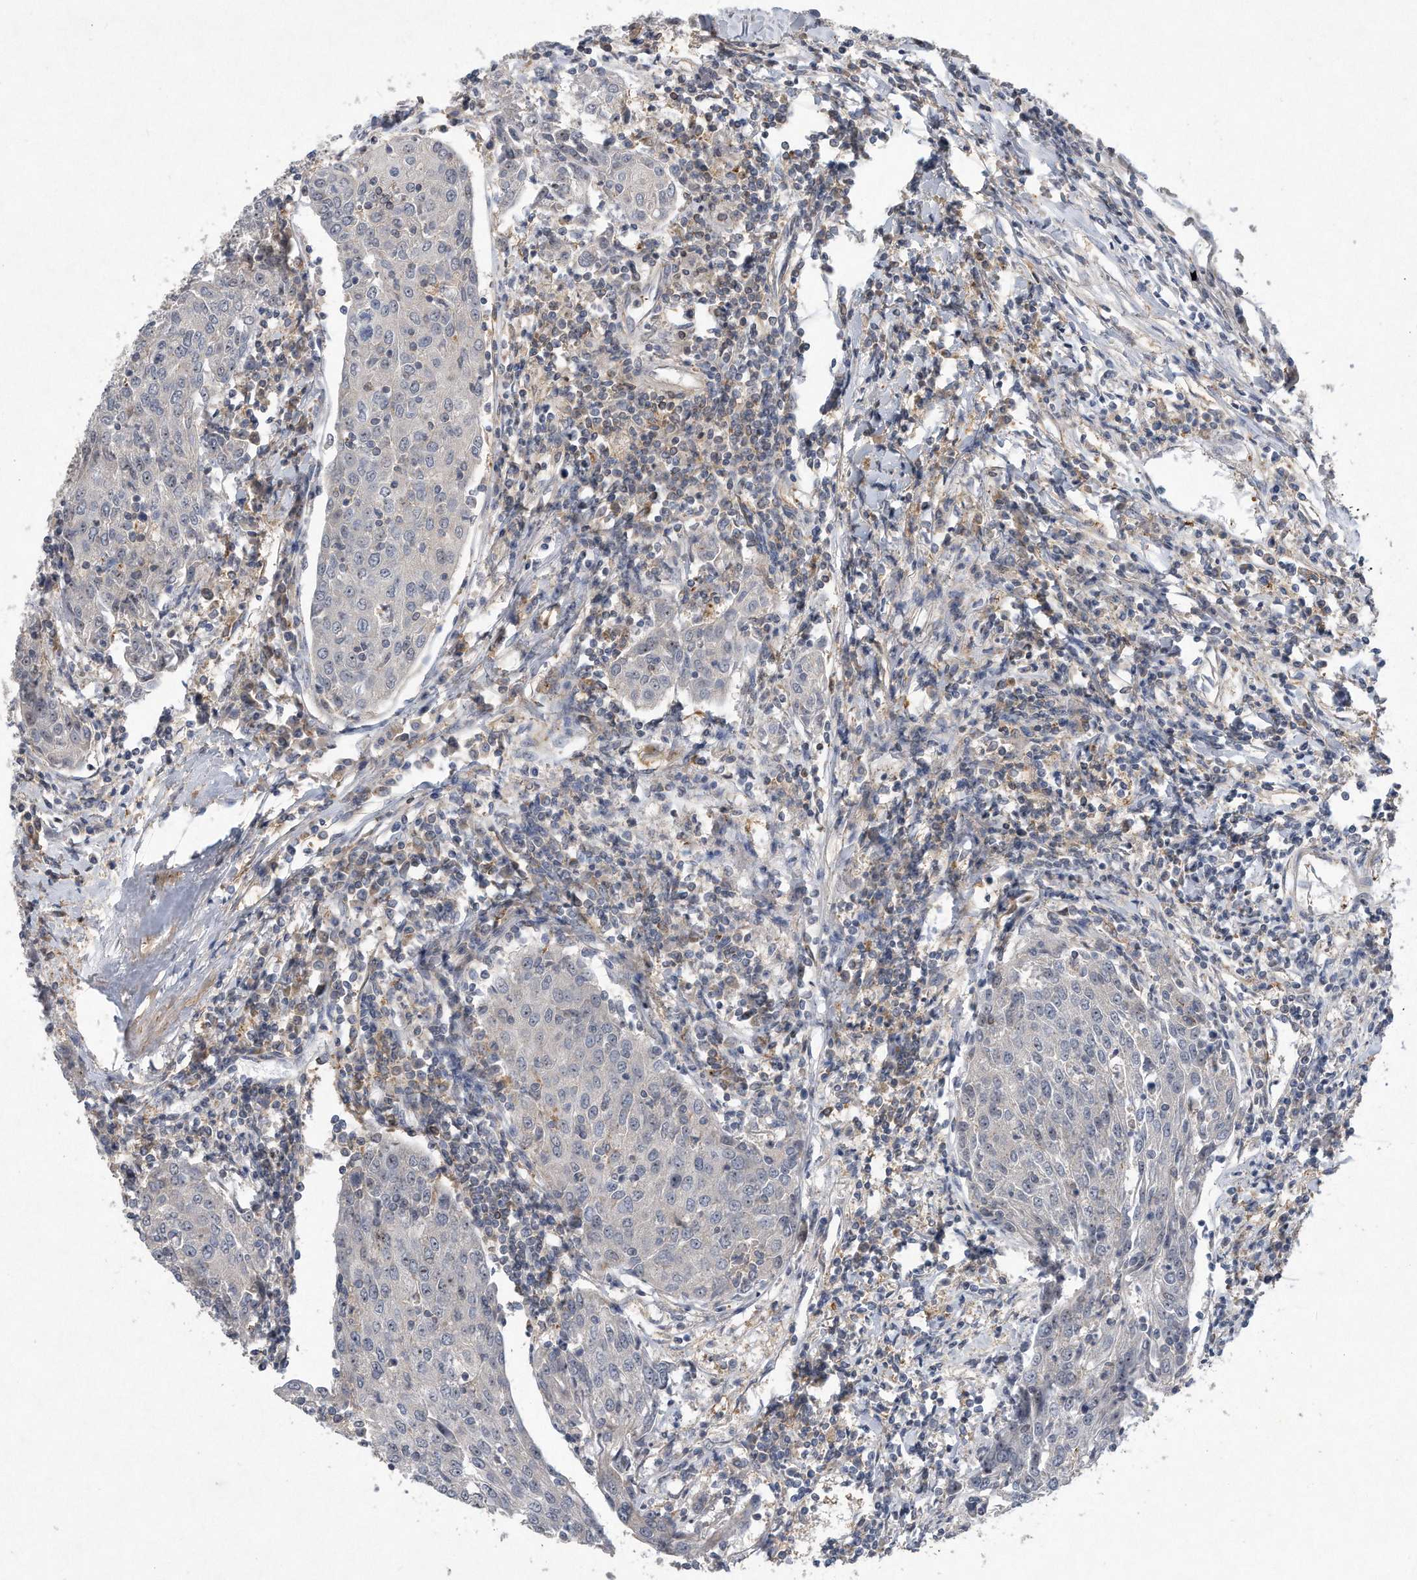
{"staining": {"intensity": "negative", "quantity": "none", "location": "none"}, "tissue": "urothelial cancer", "cell_type": "Tumor cells", "image_type": "cancer", "snomed": [{"axis": "morphology", "description": "Urothelial carcinoma, High grade"}, {"axis": "topography", "description": "Urinary bladder"}], "caption": "This is an immunohistochemistry (IHC) photomicrograph of human urothelial carcinoma (high-grade). There is no positivity in tumor cells.", "gene": "PGBD2", "patient": {"sex": "female", "age": 85}}